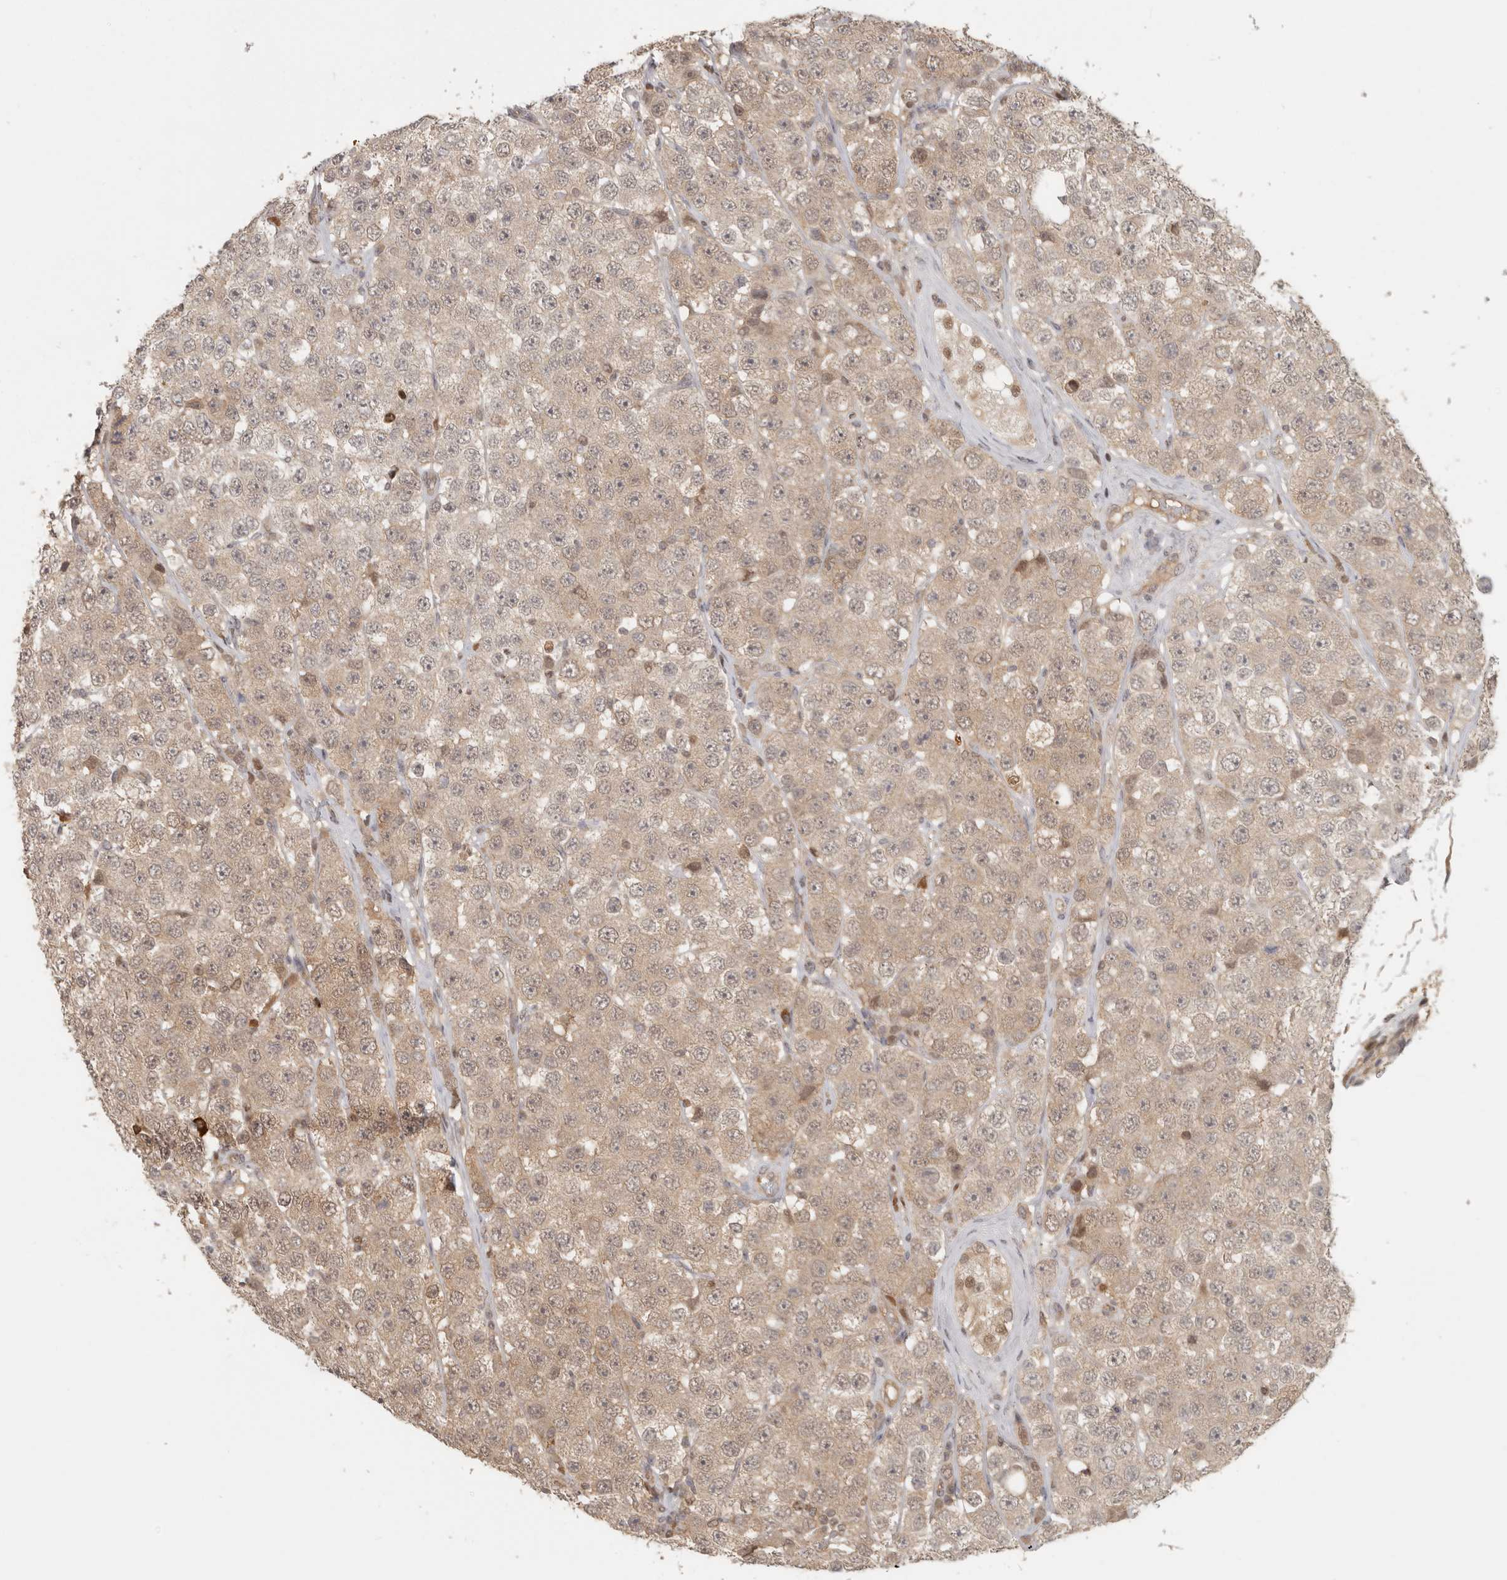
{"staining": {"intensity": "weak", "quantity": ">75%", "location": "cytoplasmic/membranous"}, "tissue": "testis cancer", "cell_type": "Tumor cells", "image_type": "cancer", "snomed": [{"axis": "morphology", "description": "Seminoma, NOS"}, {"axis": "topography", "description": "Testis"}], "caption": "Tumor cells demonstrate weak cytoplasmic/membranous staining in about >75% of cells in testis cancer. (Brightfield microscopy of DAB IHC at high magnification).", "gene": "PSMA5", "patient": {"sex": "male", "age": 28}}